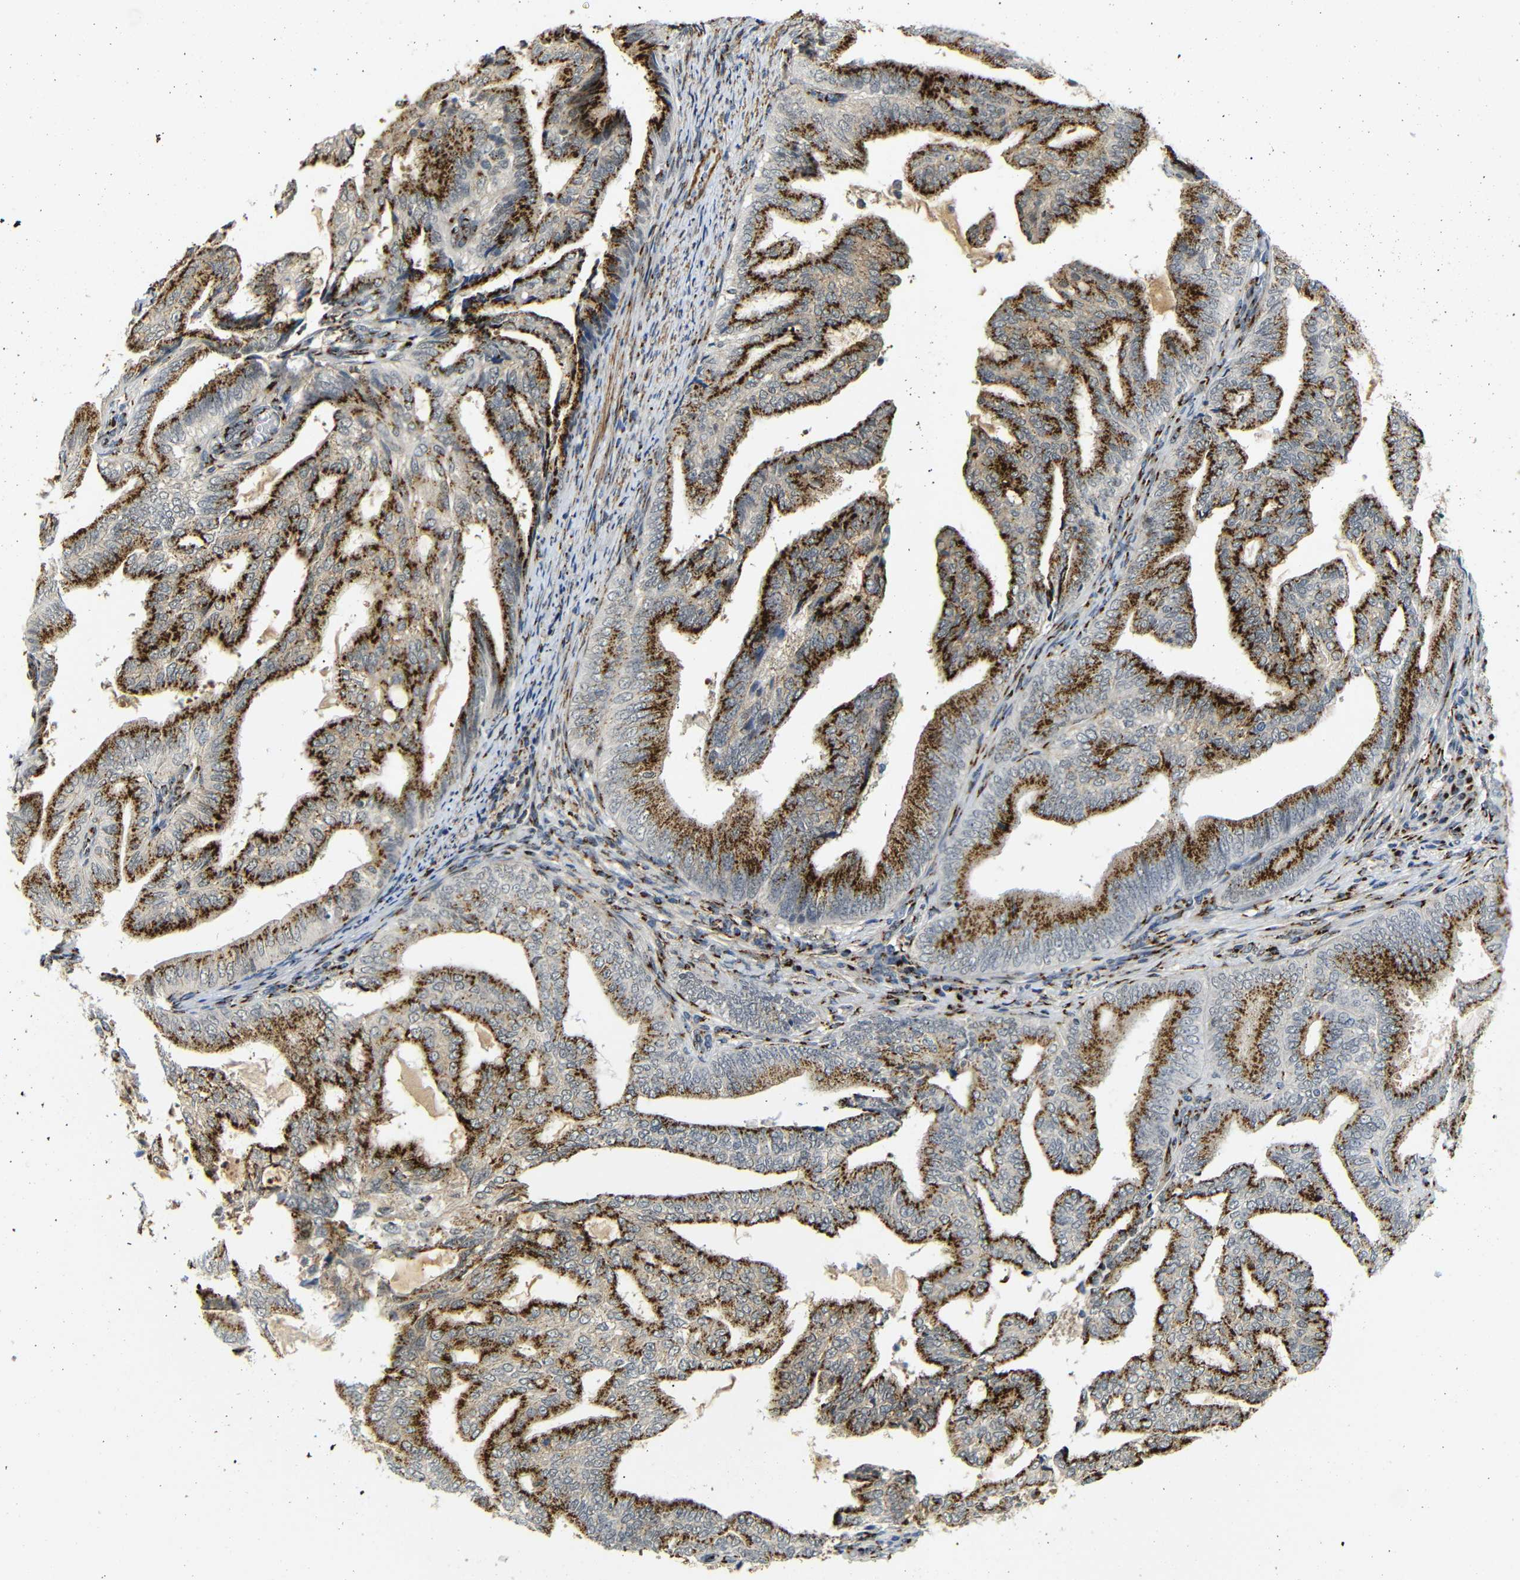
{"staining": {"intensity": "strong", "quantity": ">75%", "location": "cytoplasmic/membranous"}, "tissue": "endometrial cancer", "cell_type": "Tumor cells", "image_type": "cancer", "snomed": [{"axis": "morphology", "description": "Adenocarcinoma, NOS"}, {"axis": "topography", "description": "Endometrium"}], "caption": "A high-resolution histopathology image shows IHC staining of endometrial cancer (adenocarcinoma), which reveals strong cytoplasmic/membranous expression in about >75% of tumor cells.", "gene": "TGOLN2", "patient": {"sex": "female", "age": 58}}